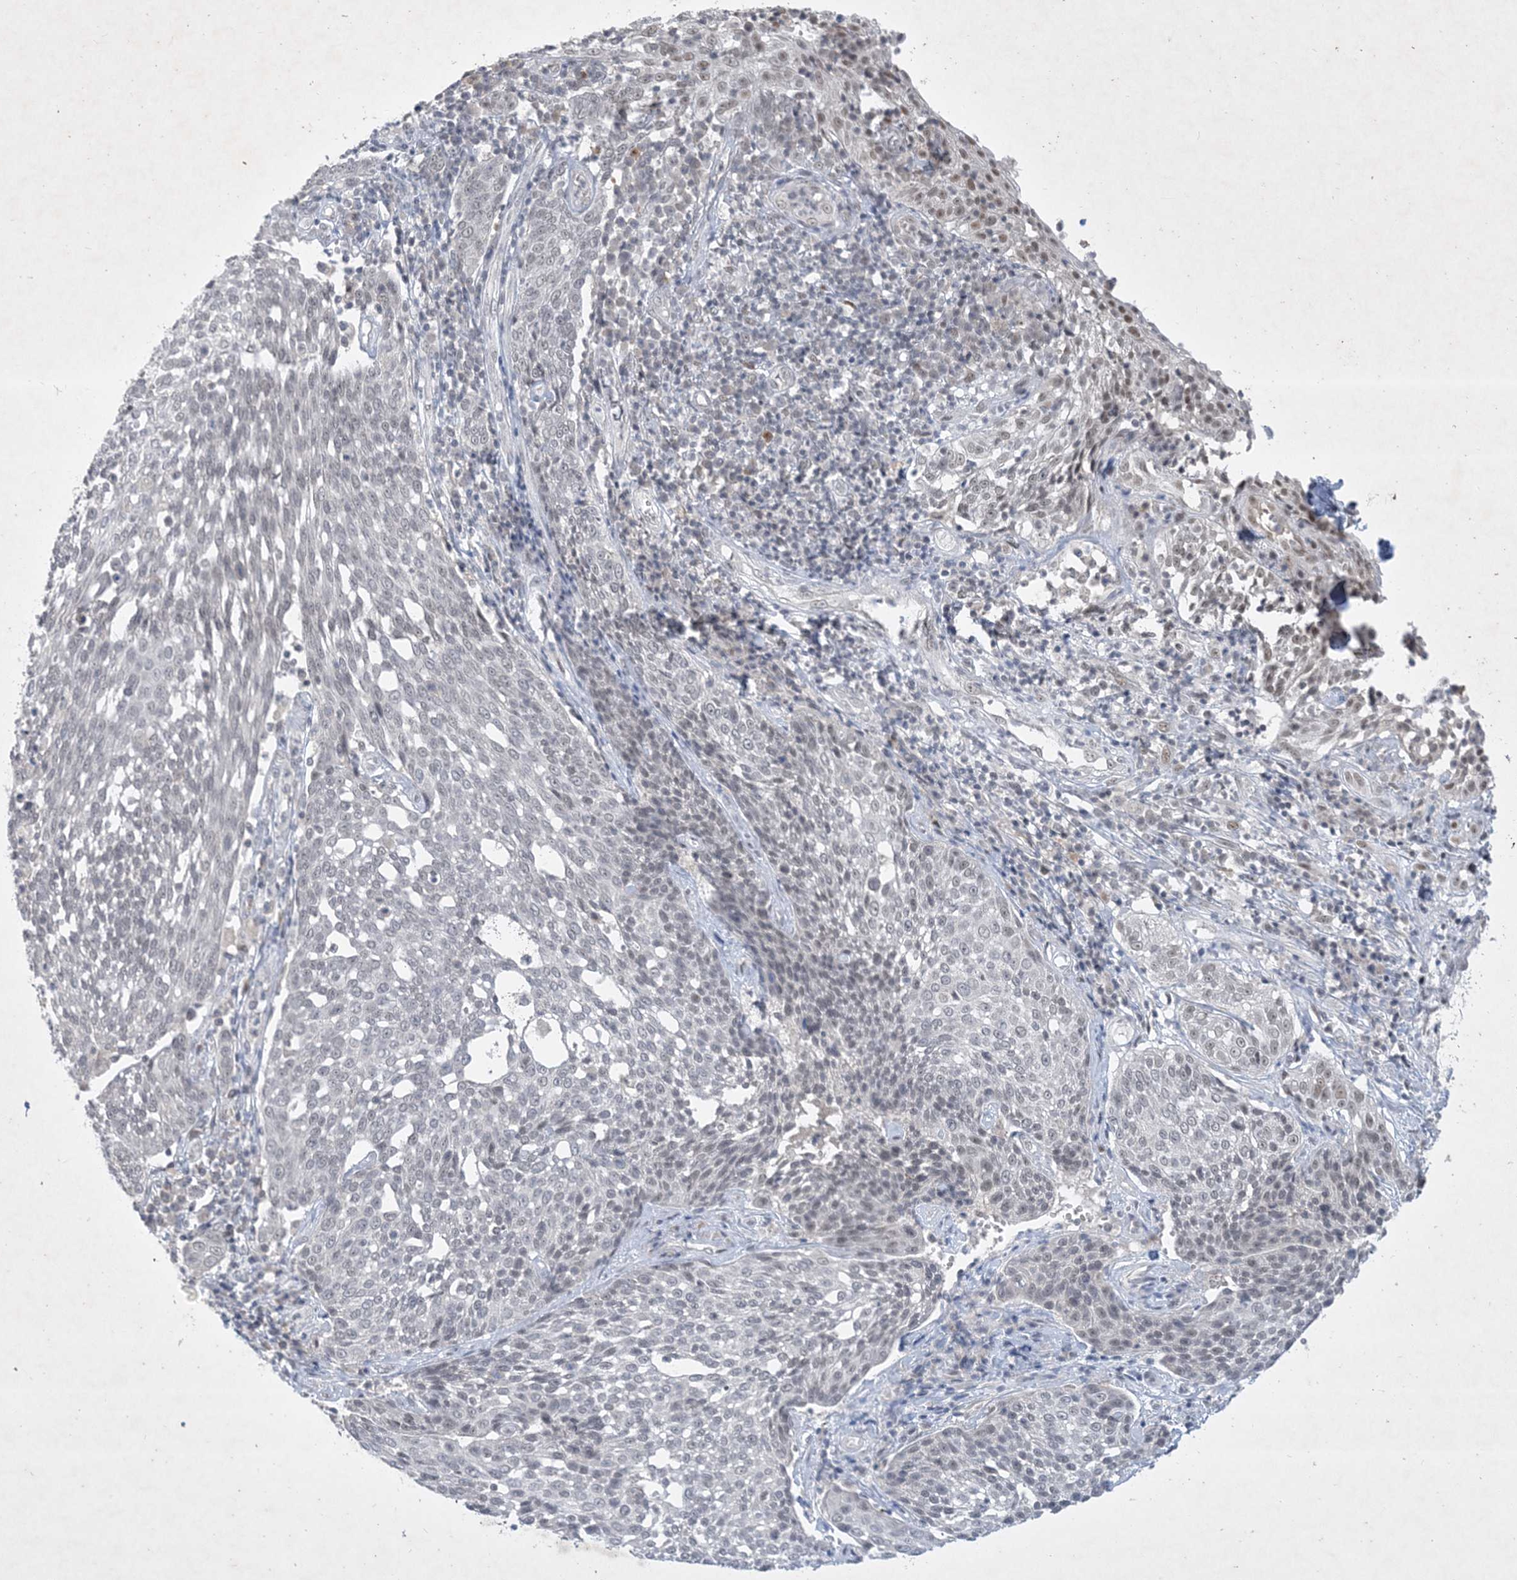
{"staining": {"intensity": "negative", "quantity": "none", "location": "none"}, "tissue": "cervical cancer", "cell_type": "Tumor cells", "image_type": "cancer", "snomed": [{"axis": "morphology", "description": "Squamous cell carcinoma, NOS"}, {"axis": "topography", "description": "Cervix"}], "caption": "A high-resolution micrograph shows IHC staining of squamous cell carcinoma (cervical), which demonstrates no significant positivity in tumor cells.", "gene": "ZNF674", "patient": {"sex": "female", "age": 34}}